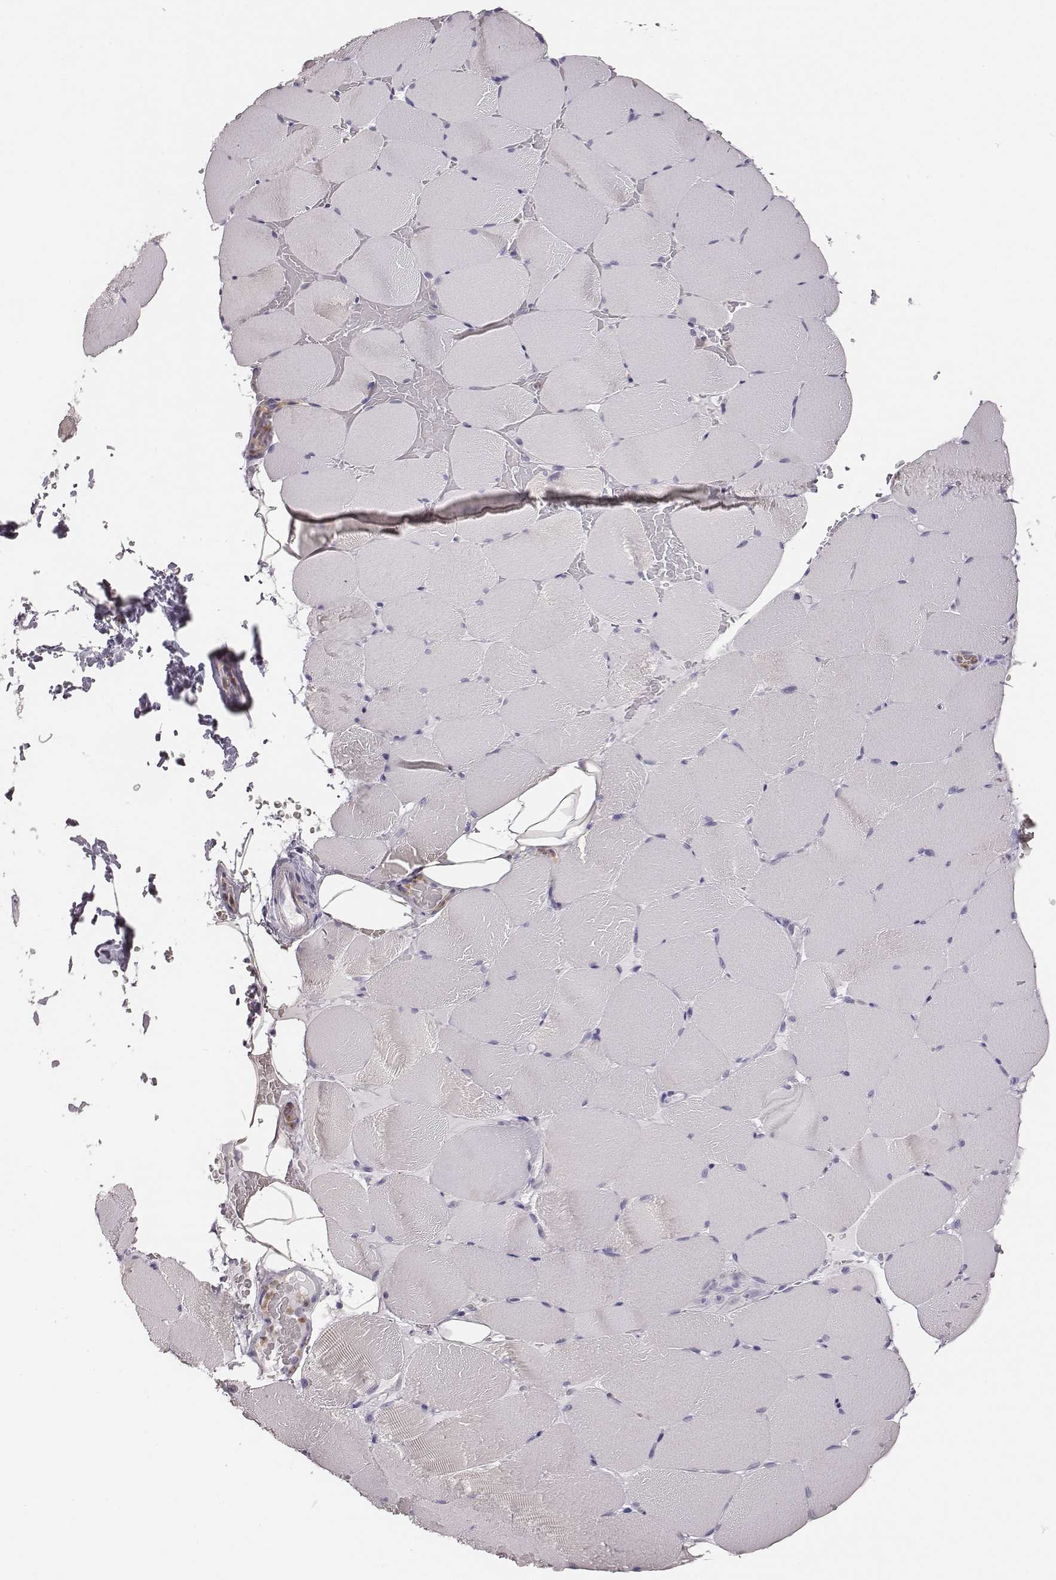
{"staining": {"intensity": "negative", "quantity": "none", "location": "none"}, "tissue": "skeletal muscle", "cell_type": "Myocytes", "image_type": "normal", "snomed": [{"axis": "morphology", "description": "Normal tissue, NOS"}, {"axis": "topography", "description": "Skeletal muscle"}], "caption": "Image shows no significant protein staining in myocytes of benign skeletal muscle.", "gene": "ADAM7", "patient": {"sex": "female", "age": 37}}